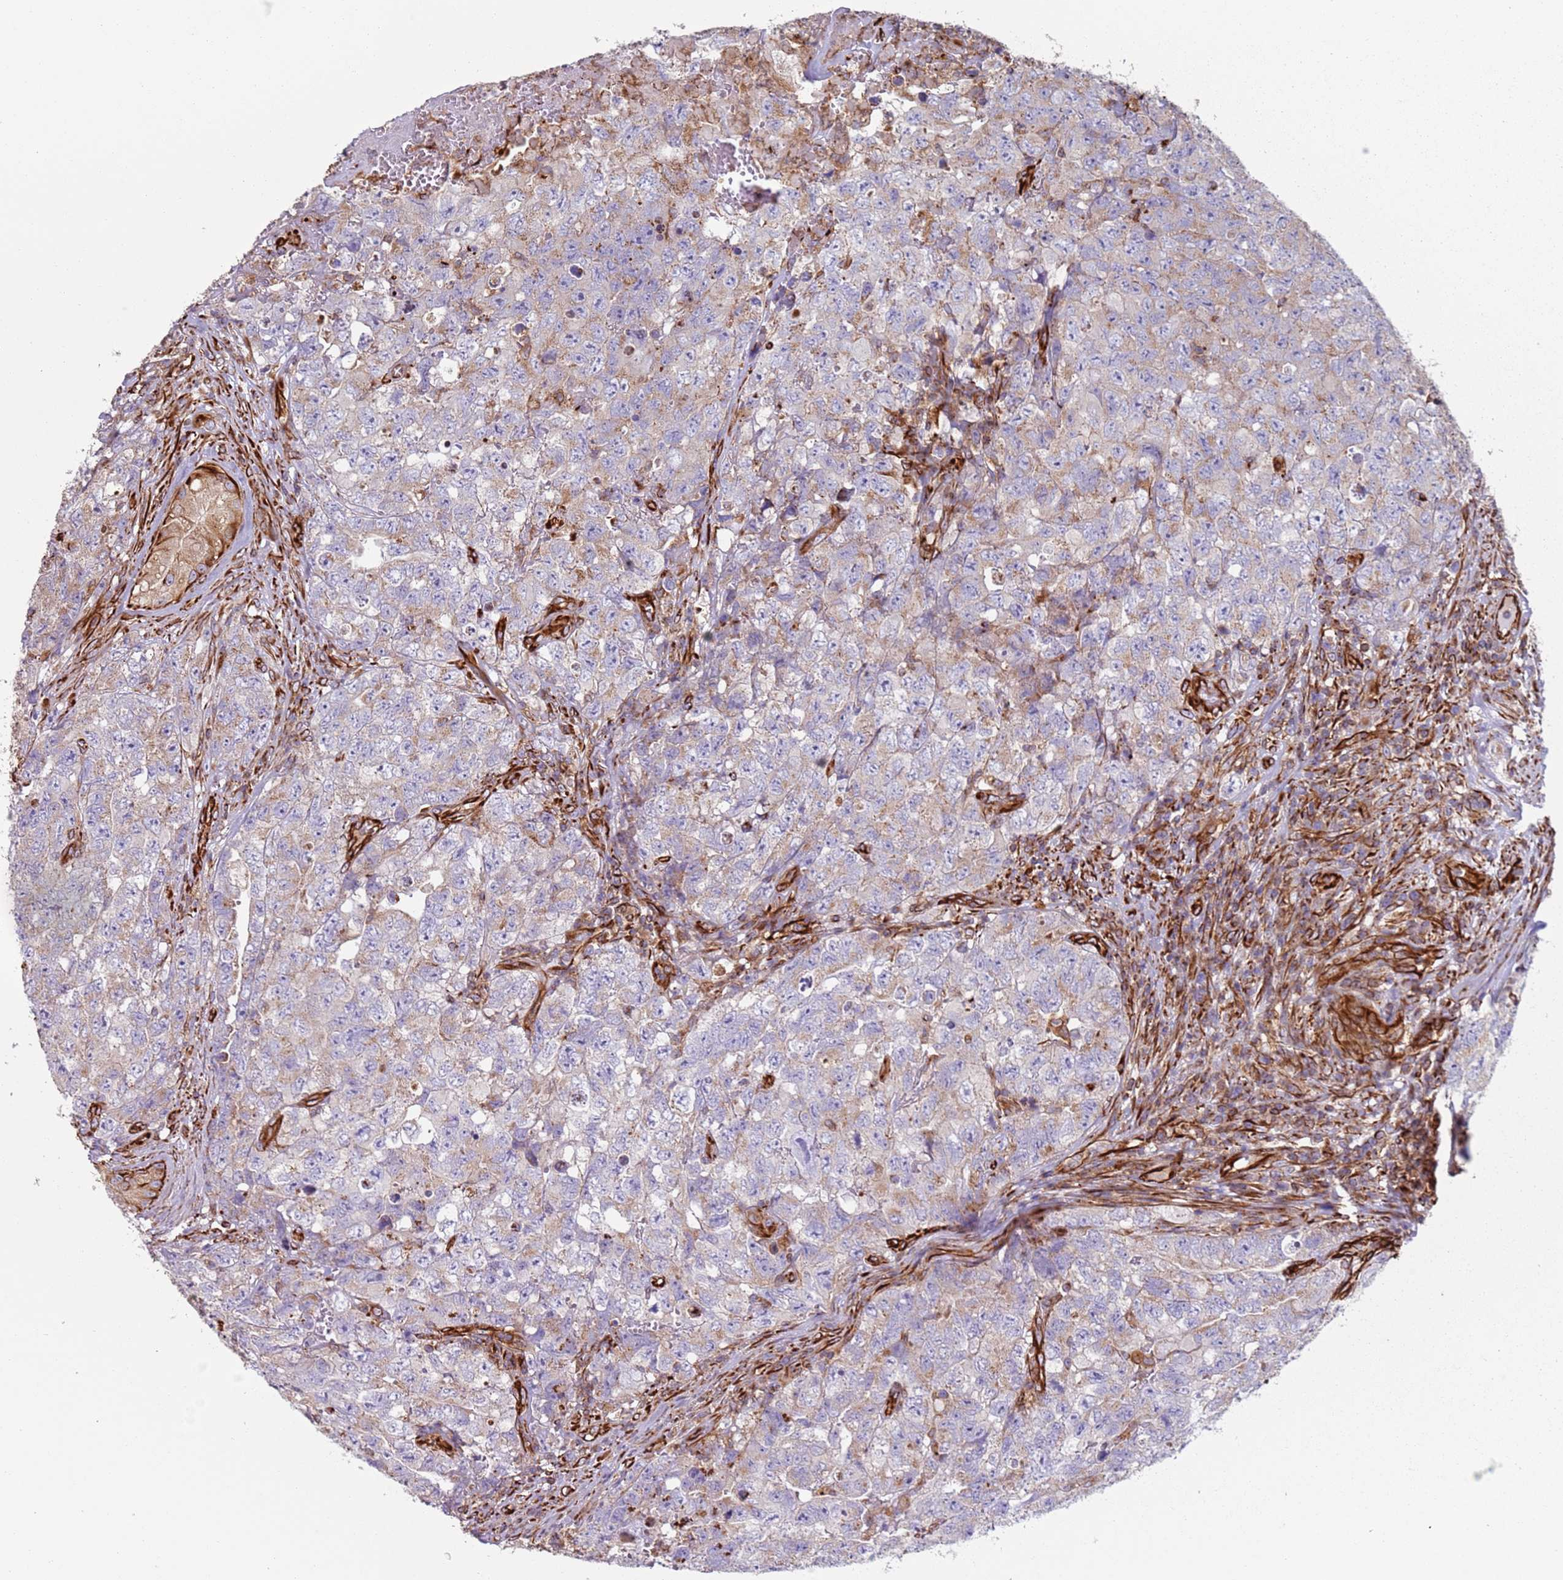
{"staining": {"intensity": "weak", "quantity": "25%-75%", "location": "cytoplasmic/membranous"}, "tissue": "testis cancer", "cell_type": "Tumor cells", "image_type": "cancer", "snomed": [{"axis": "morphology", "description": "Carcinoma, Embryonal, NOS"}, {"axis": "topography", "description": "Testis"}], "caption": "Testis cancer stained with a protein marker reveals weak staining in tumor cells.", "gene": "SNAPIN", "patient": {"sex": "male", "age": 31}}